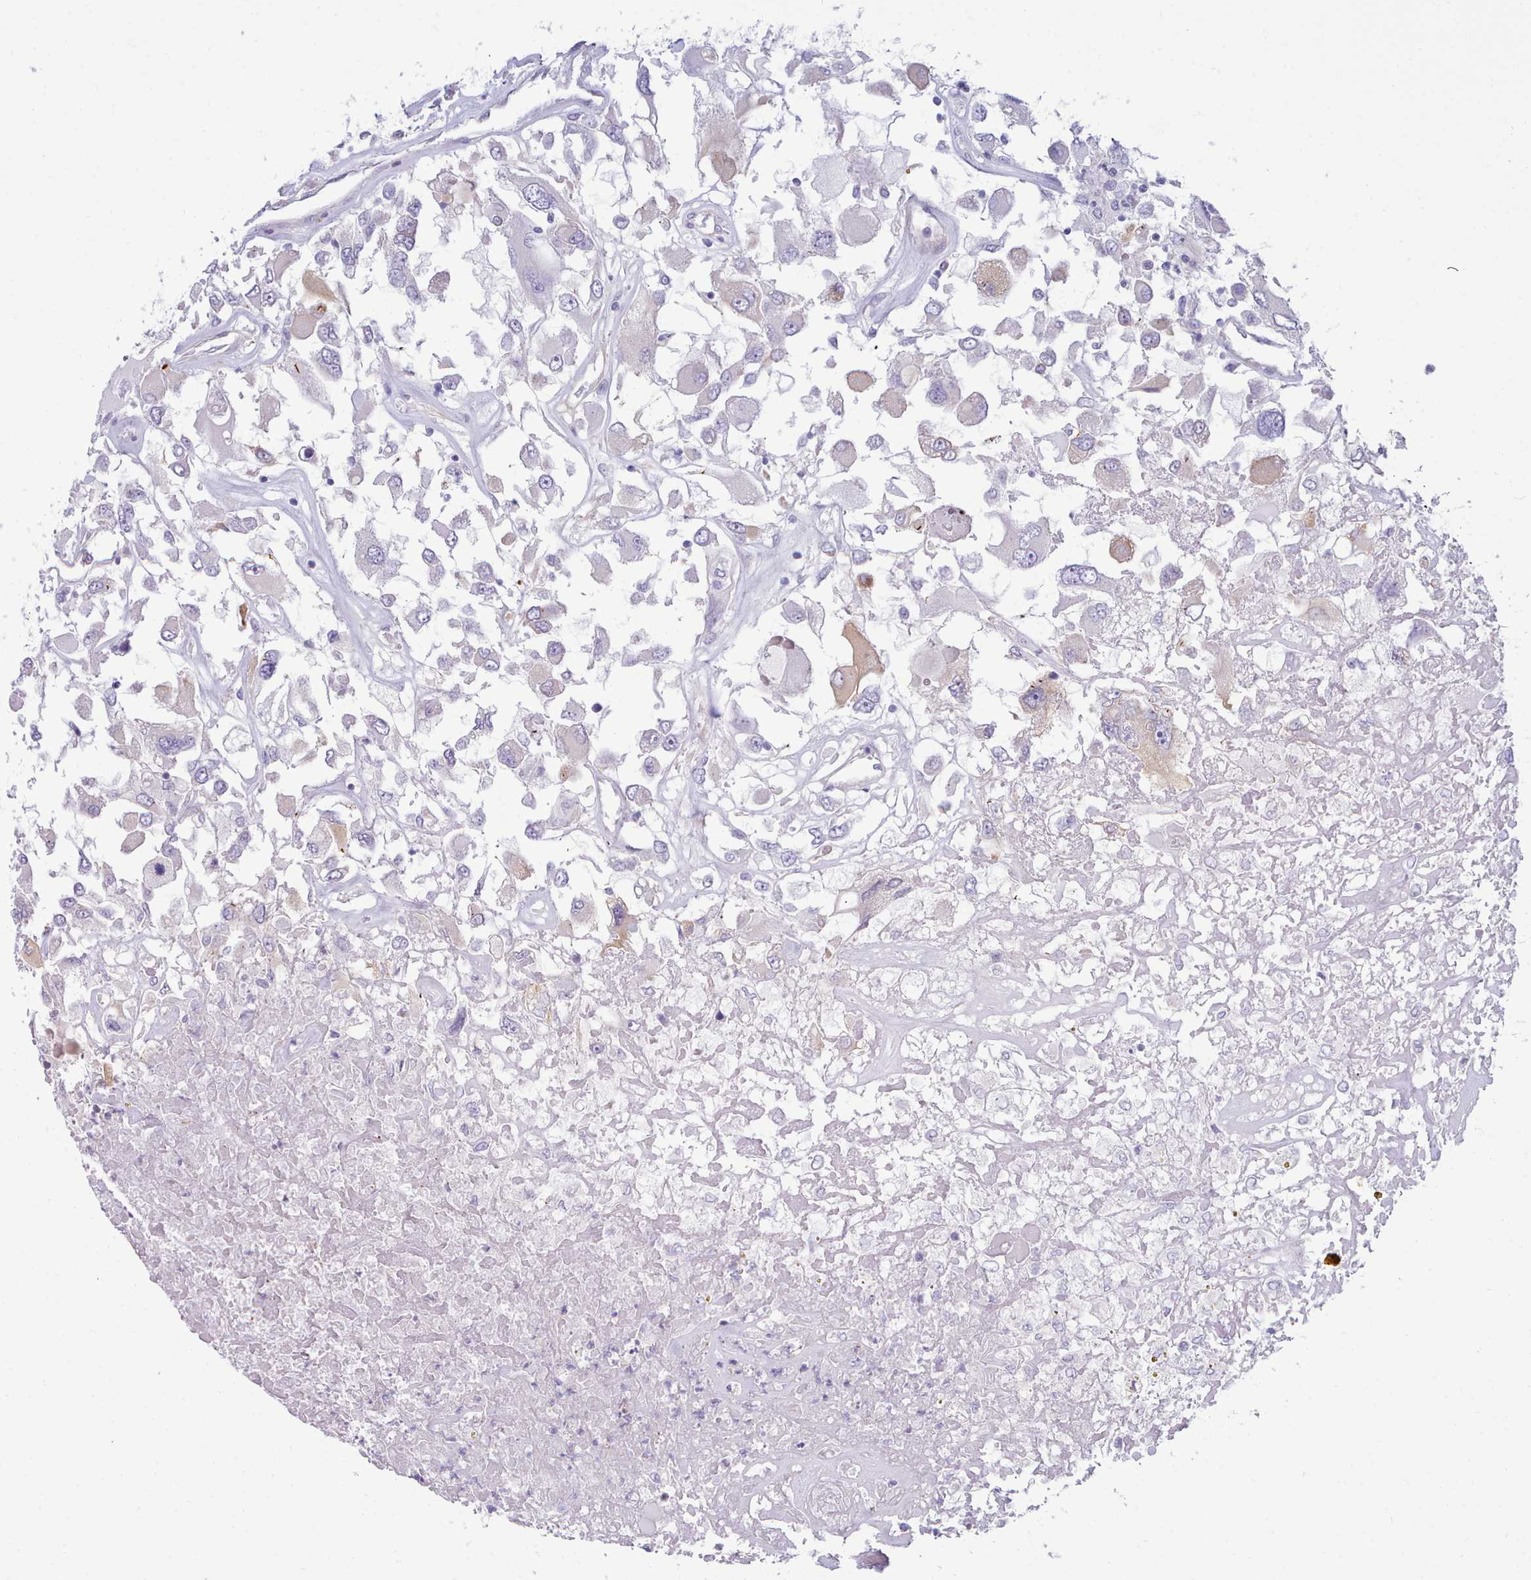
{"staining": {"intensity": "weak", "quantity": "<25%", "location": "cytoplasmic/membranous"}, "tissue": "renal cancer", "cell_type": "Tumor cells", "image_type": "cancer", "snomed": [{"axis": "morphology", "description": "Adenocarcinoma, NOS"}, {"axis": "topography", "description": "Kidney"}], "caption": "Immunohistochemistry histopathology image of neoplastic tissue: adenocarcinoma (renal) stained with DAB (3,3'-diaminobenzidine) demonstrates no significant protein staining in tumor cells. (Brightfield microscopy of DAB IHC at high magnification).", "gene": "NKX1-2", "patient": {"sex": "female", "age": 52}}